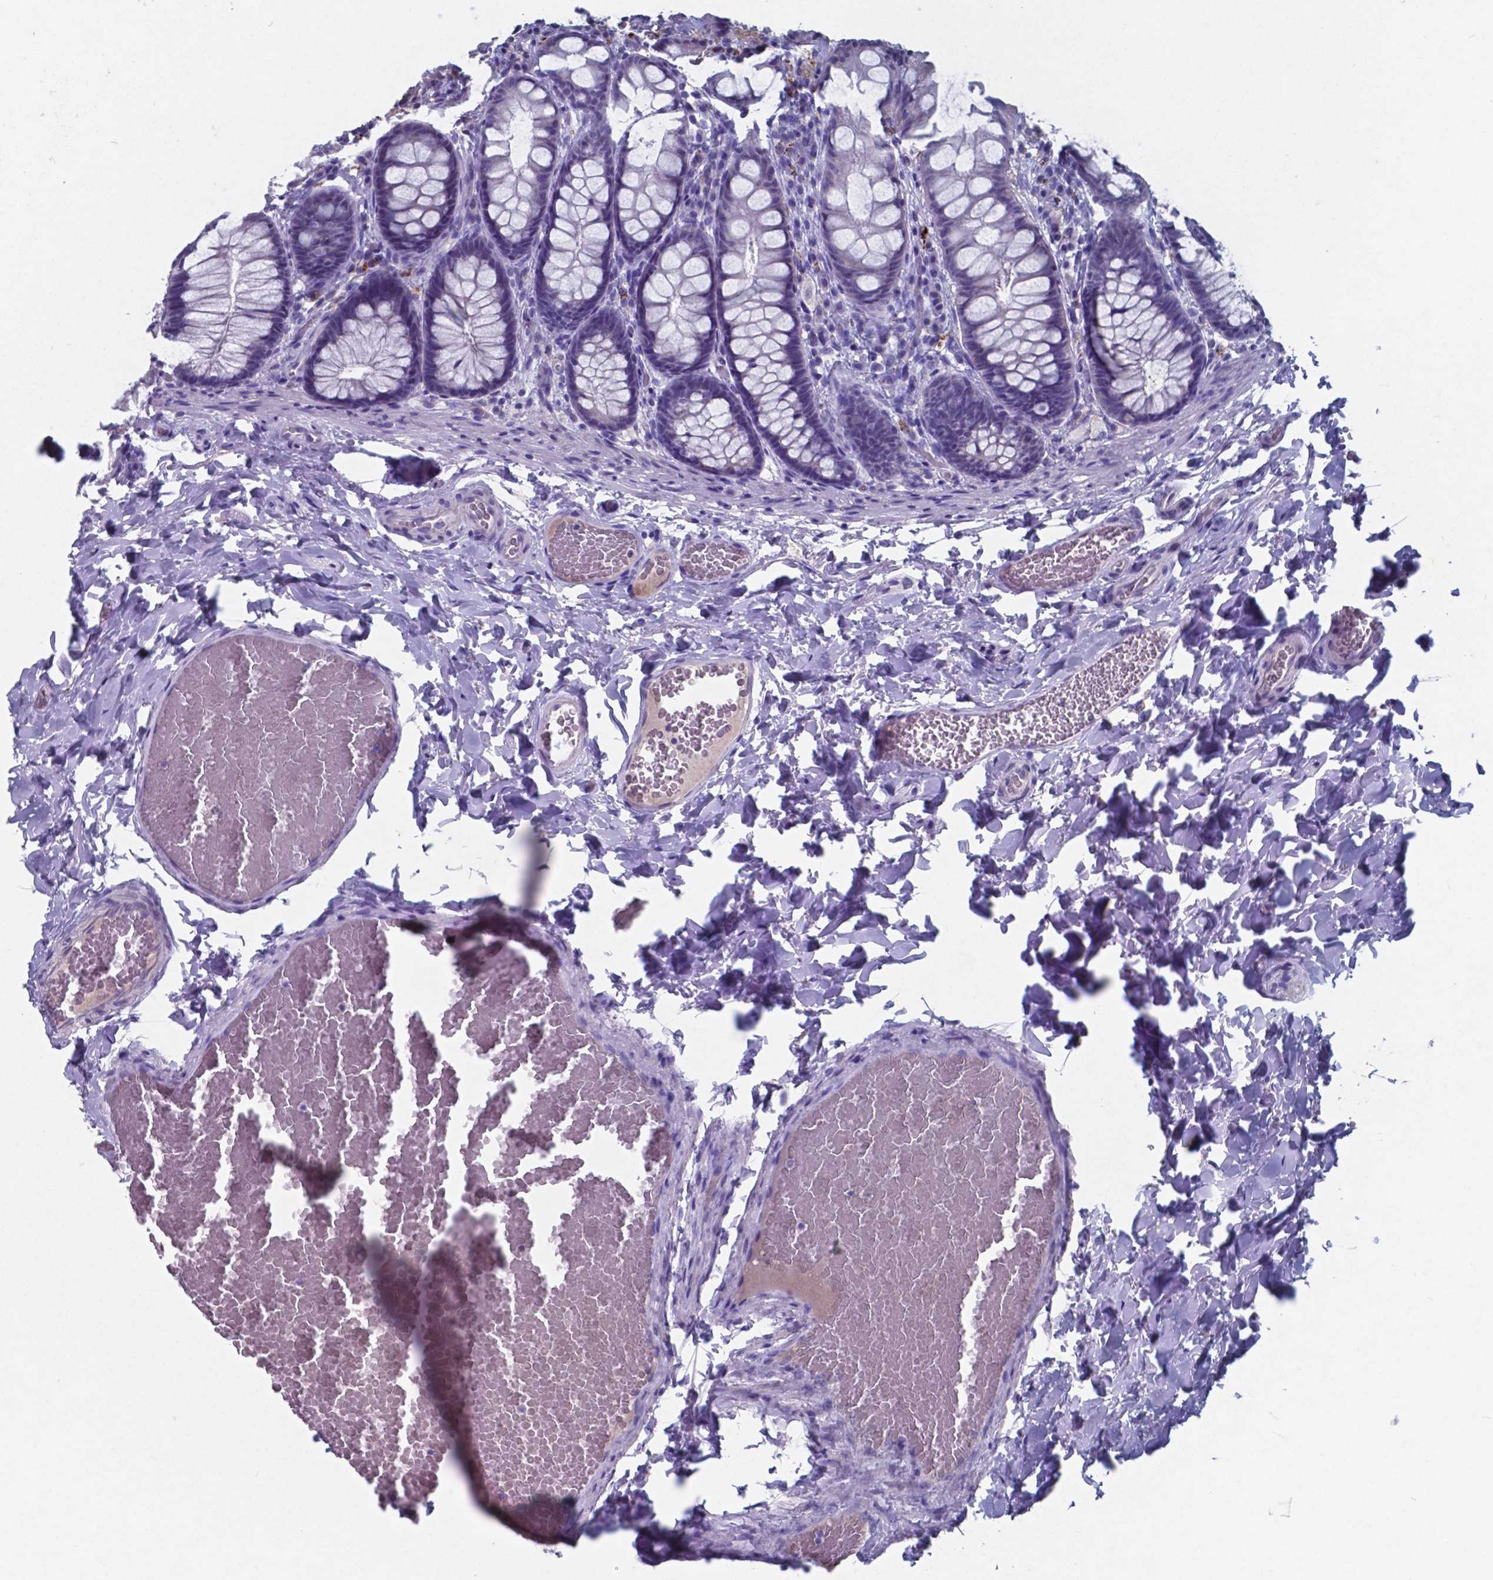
{"staining": {"intensity": "negative", "quantity": "none", "location": "none"}, "tissue": "colon", "cell_type": "Endothelial cells", "image_type": "normal", "snomed": [{"axis": "morphology", "description": "Normal tissue, NOS"}, {"axis": "topography", "description": "Colon"}], "caption": "This is an immunohistochemistry micrograph of normal human colon. There is no staining in endothelial cells.", "gene": "TTR", "patient": {"sex": "male", "age": 47}}